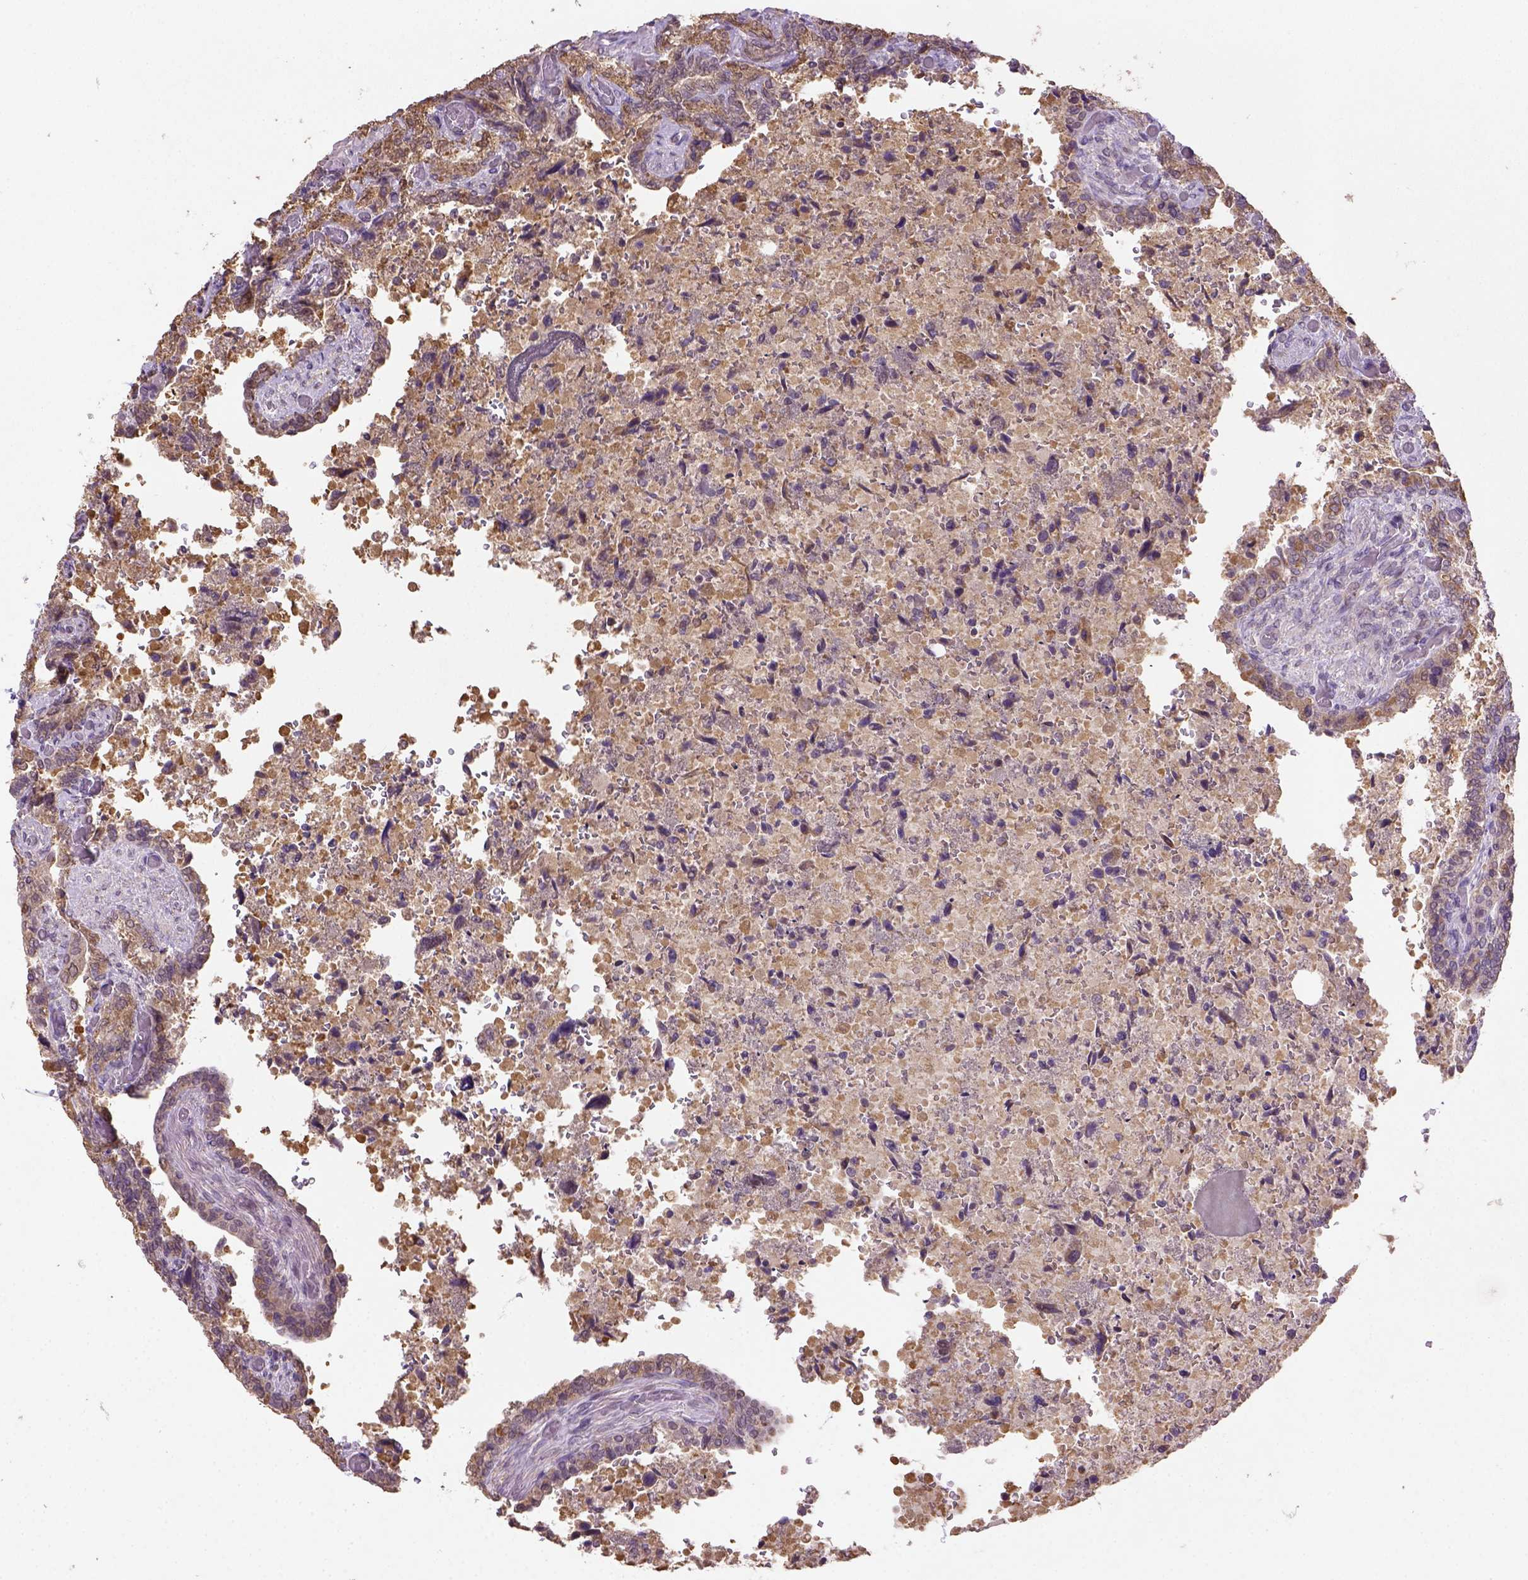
{"staining": {"intensity": "moderate", "quantity": ">75%", "location": "cytoplasmic/membranous"}, "tissue": "seminal vesicle", "cell_type": "Glandular cells", "image_type": "normal", "snomed": [{"axis": "morphology", "description": "Normal tissue, NOS"}, {"axis": "topography", "description": "Seminal veicle"}], "caption": "Protein expression by immunohistochemistry (IHC) shows moderate cytoplasmic/membranous expression in approximately >75% of glandular cells in benign seminal vesicle.", "gene": "NUDT10", "patient": {"sex": "male", "age": 68}}